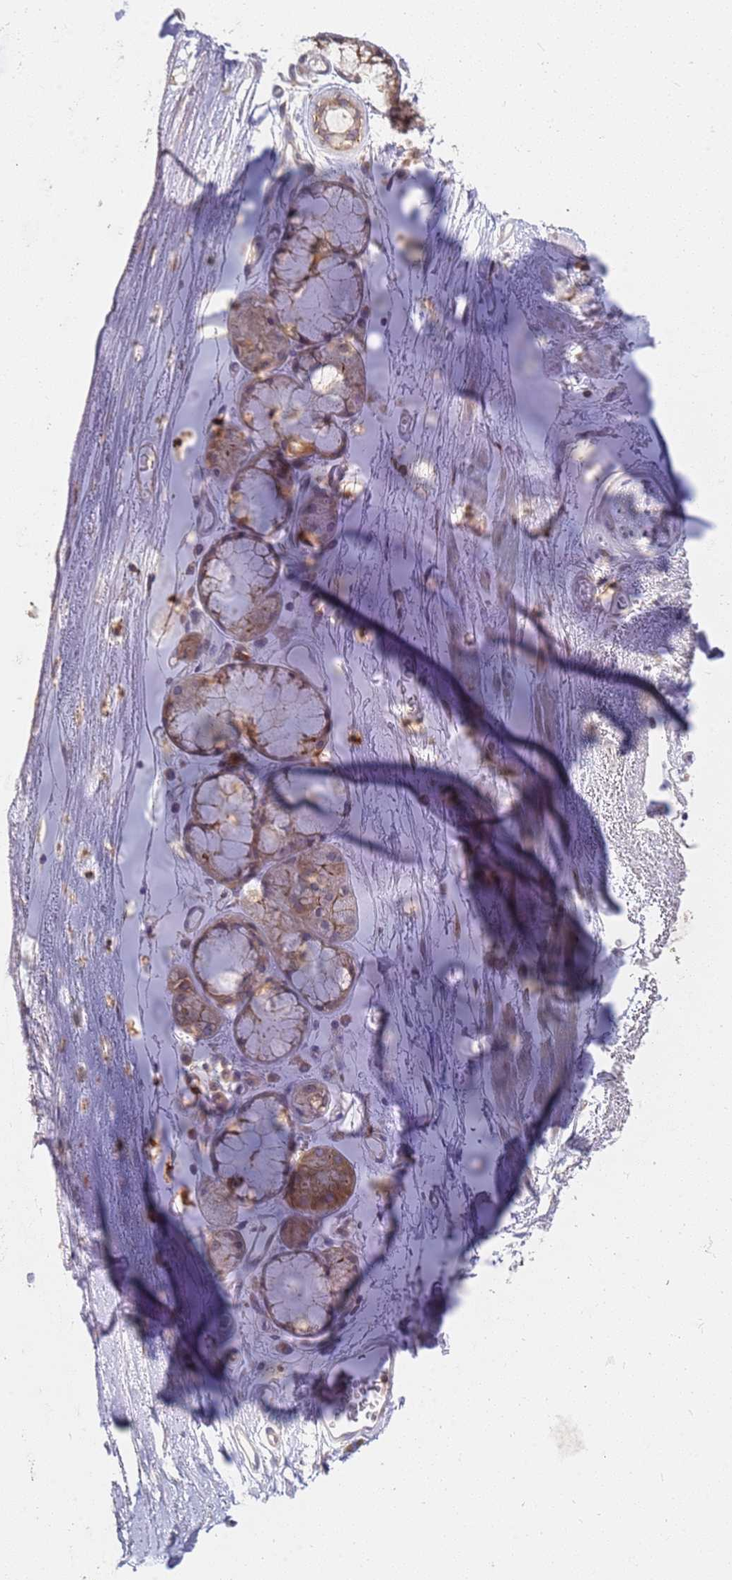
{"staining": {"intensity": "moderate", "quantity": ">75%", "location": "cytoplasmic/membranous"}, "tissue": "soft tissue", "cell_type": "Chondrocytes", "image_type": "normal", "snomed": [{"axis": "morphology", "description": "Normal tissue, NOS"}, {"axis": "topography", "description": "Cartilage tissue"}], "caption": "Immunohistochemical staining of normal human soft tissue displays moderate cytoplasmic/membranous protein staining in approximately >75% of chondrocytes.", "gene": "VRK2", "patient": {"sex": "male", "age": 73}}